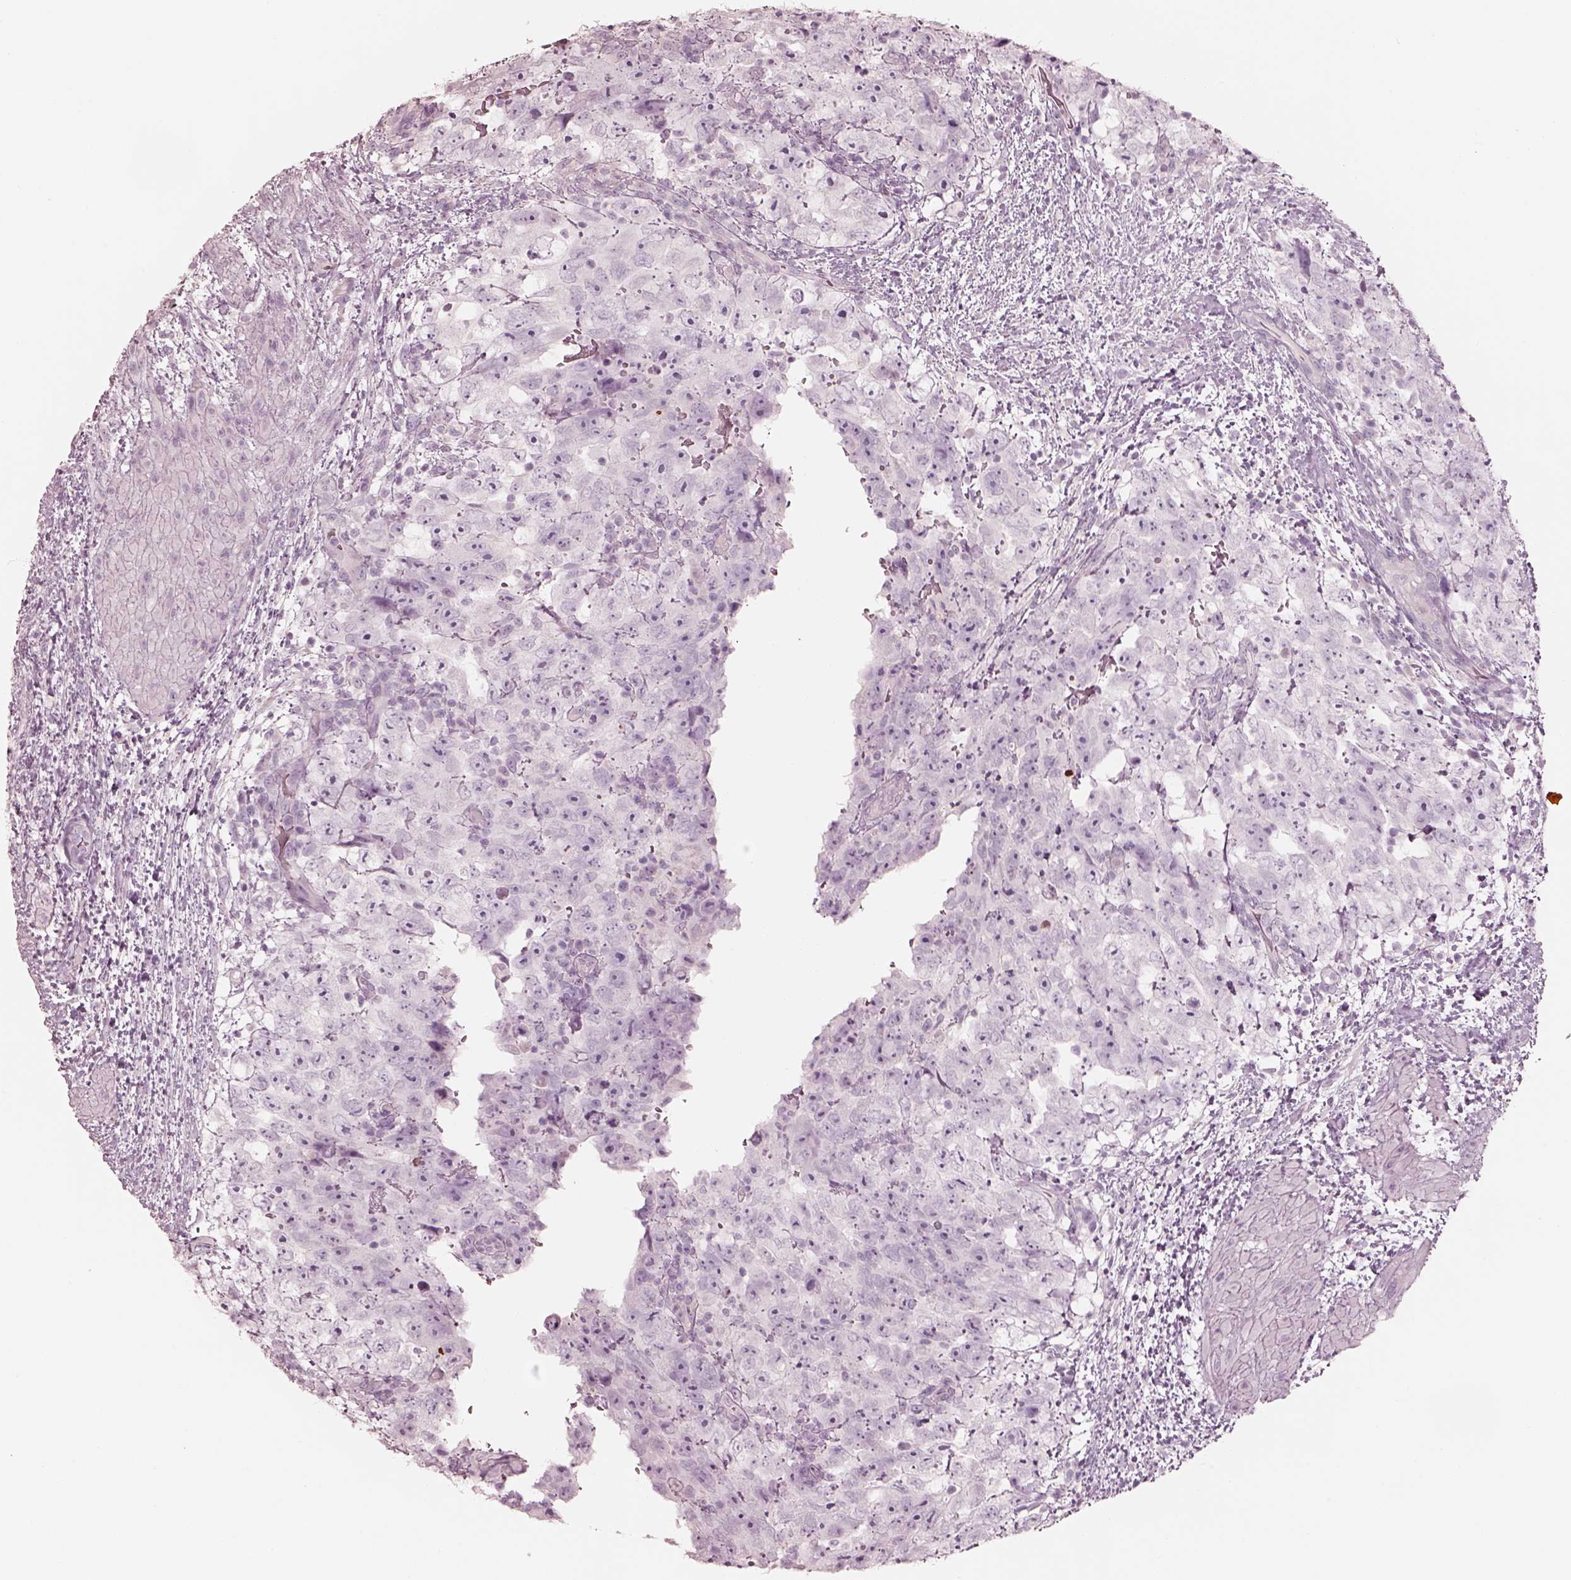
{"staining": {"intensity": "negative", "quantity": "none", "location": "none"}, "tissue": "testis cancer", "cell_type": "Tumor cells", "image_type": "cancer", "snomed": [{"axis": "morphology", "description": "Normal tissue, NOS"}, {"axis": "morphology", "description": "Carcinoma, Embryonal, NOS"}, {"axis": "topography", "description": "Testis"}, {"axis": "topography", "description": "Epididymis"}], "caption": "The photomicrograph displays no significant staining in tumor cells of testis embryonal carcinoma.", "gene": "ZP4", "patient": {"sex": "male", "age": 24}}